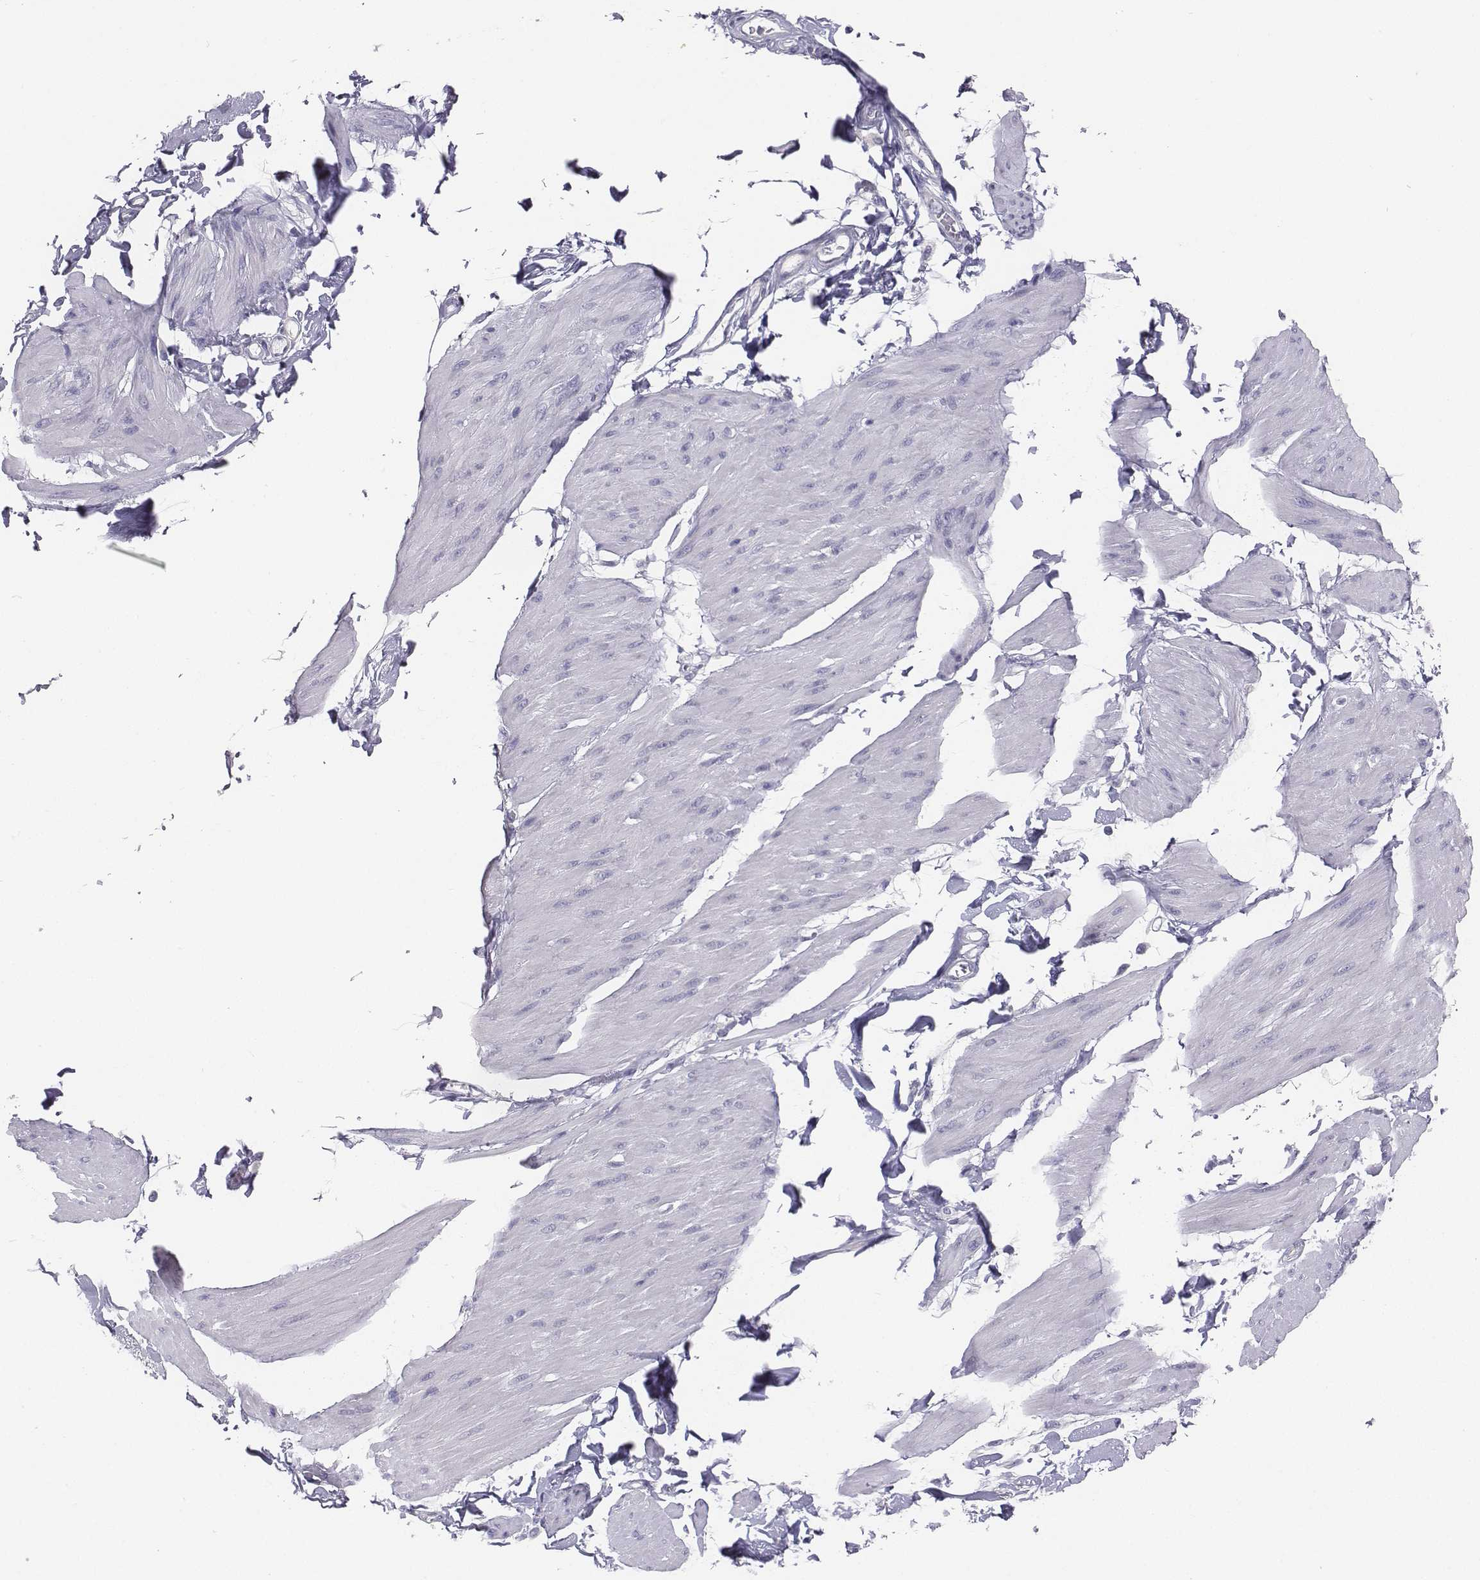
{"staining": {"intensity": "negative", "quantity": "none", "location": "none"}, "tissue": "smooth muscle", "cell_type": "Smooth muscle cells", "image_type": "normal", "snomed": [{"axis": "morphology", "description": "Normal tissue, NOS"}, {"axis": "topography", "description": "Adipose tissue"}, {"axis": "topography", "description": "Smooth muscle"}, {"axis": "topography", "description": "Peripheral nerve tissue"}], "caption": "Protein analysis of normal smooth muscle demonstrates no significant positivity in smooth muscle cells.", "gene": "CHST14", "patient": {"sex": "male", "age": 83}}